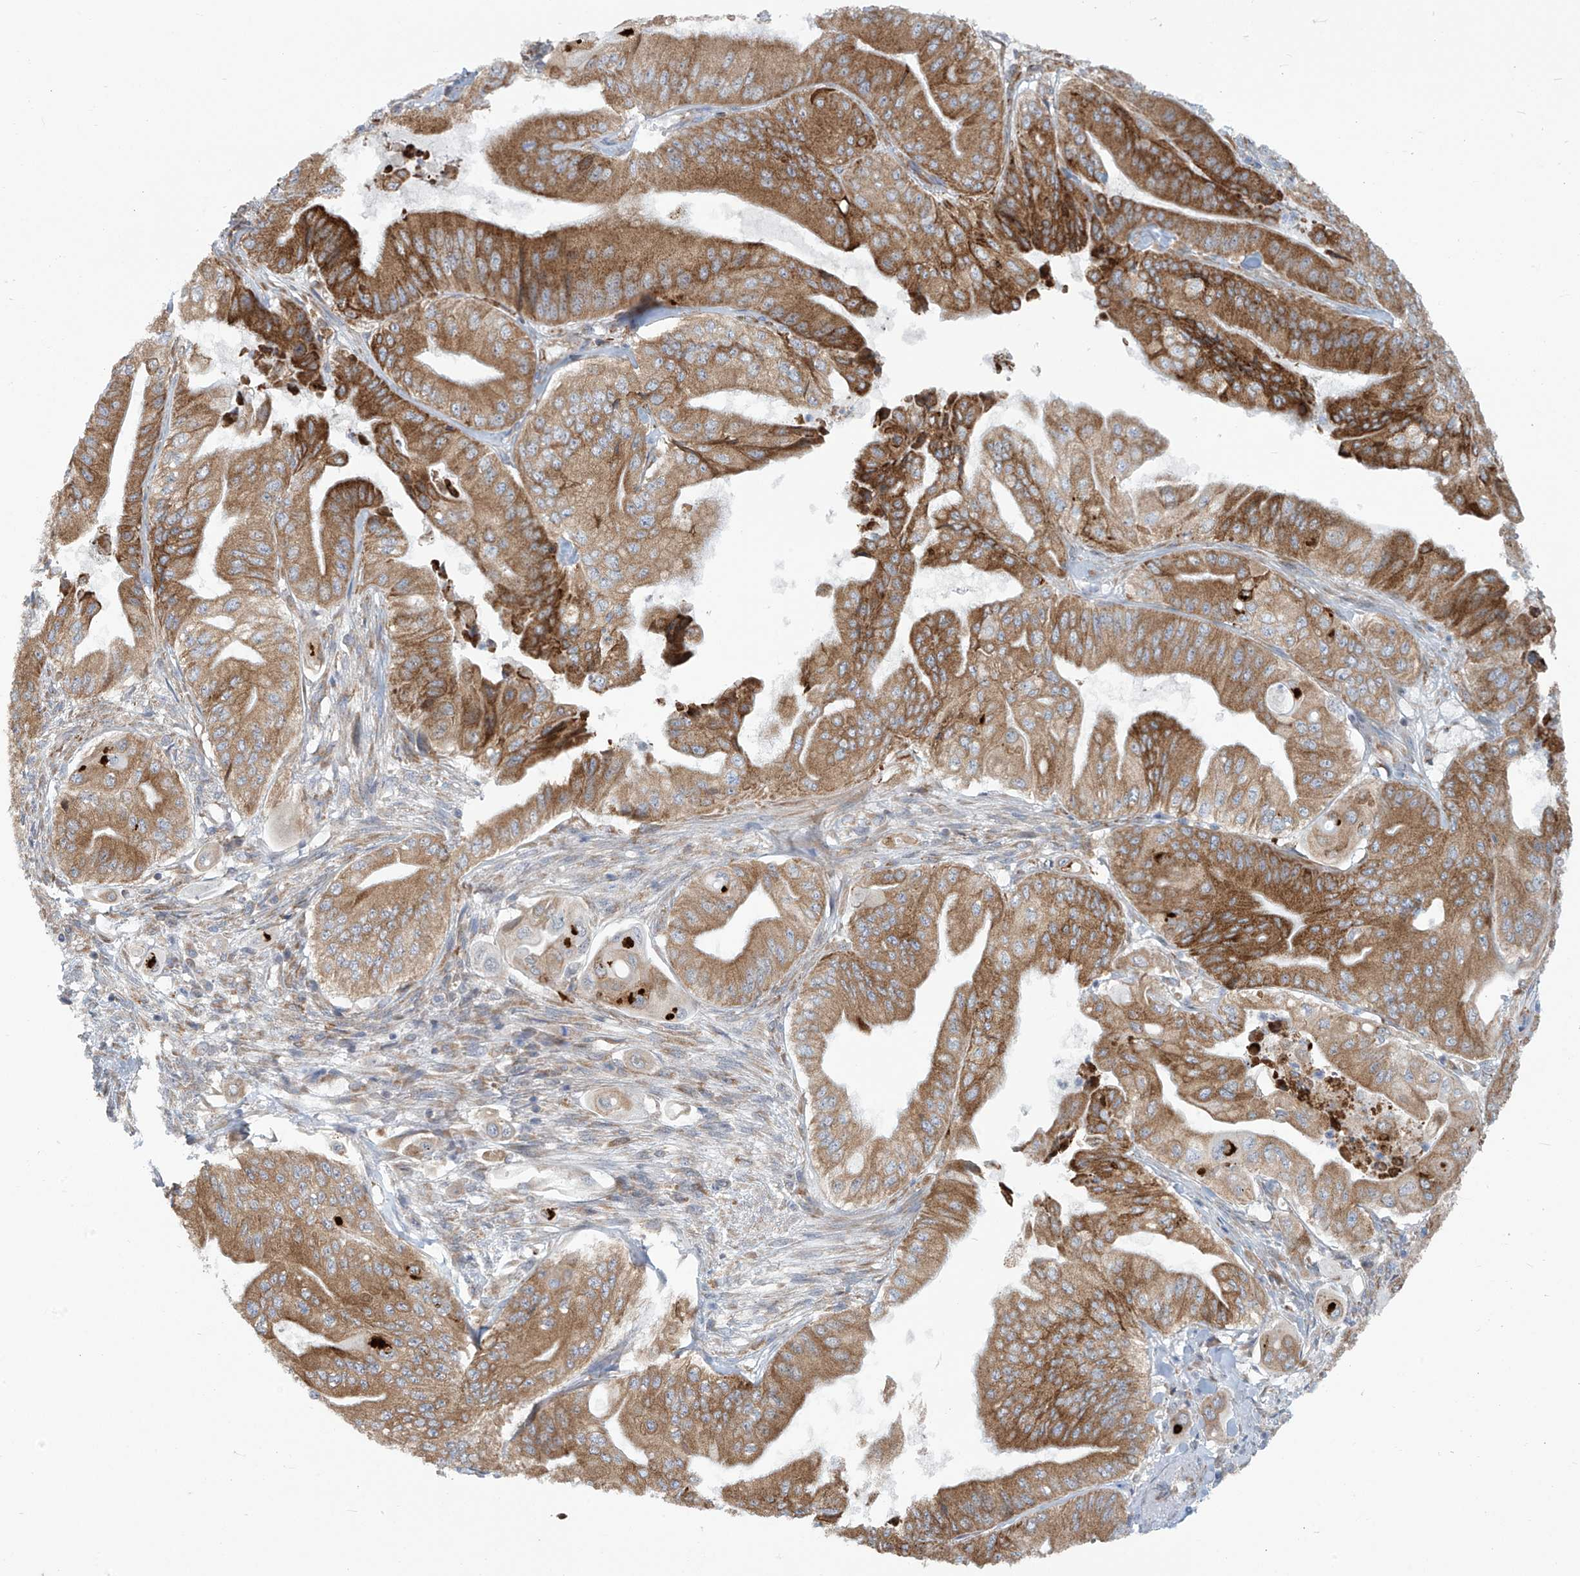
{"staining": {"intensity": "moderate", "quantity": ">75%", "location": "cytoplasmic/membranous"}, "tissue": "pancreatic cancer", "cell_type": "Tumor cells", "image_type": "cancer", "snomed": [{"axis": "morphology", "description": "Adenocarcinoma, NOS"}, {"axis": "topography", "description": "Pancreas"}], "caption": "Pancreatic adenocarcinoma stained for a protein shows moderate cytoplasmic/membranous positivity in tumor cells. (Brightfield microscopy of DAB IHC at high magnification).", "gene": "KATNIP", "patient": {"sex": "female", "age": 77}}